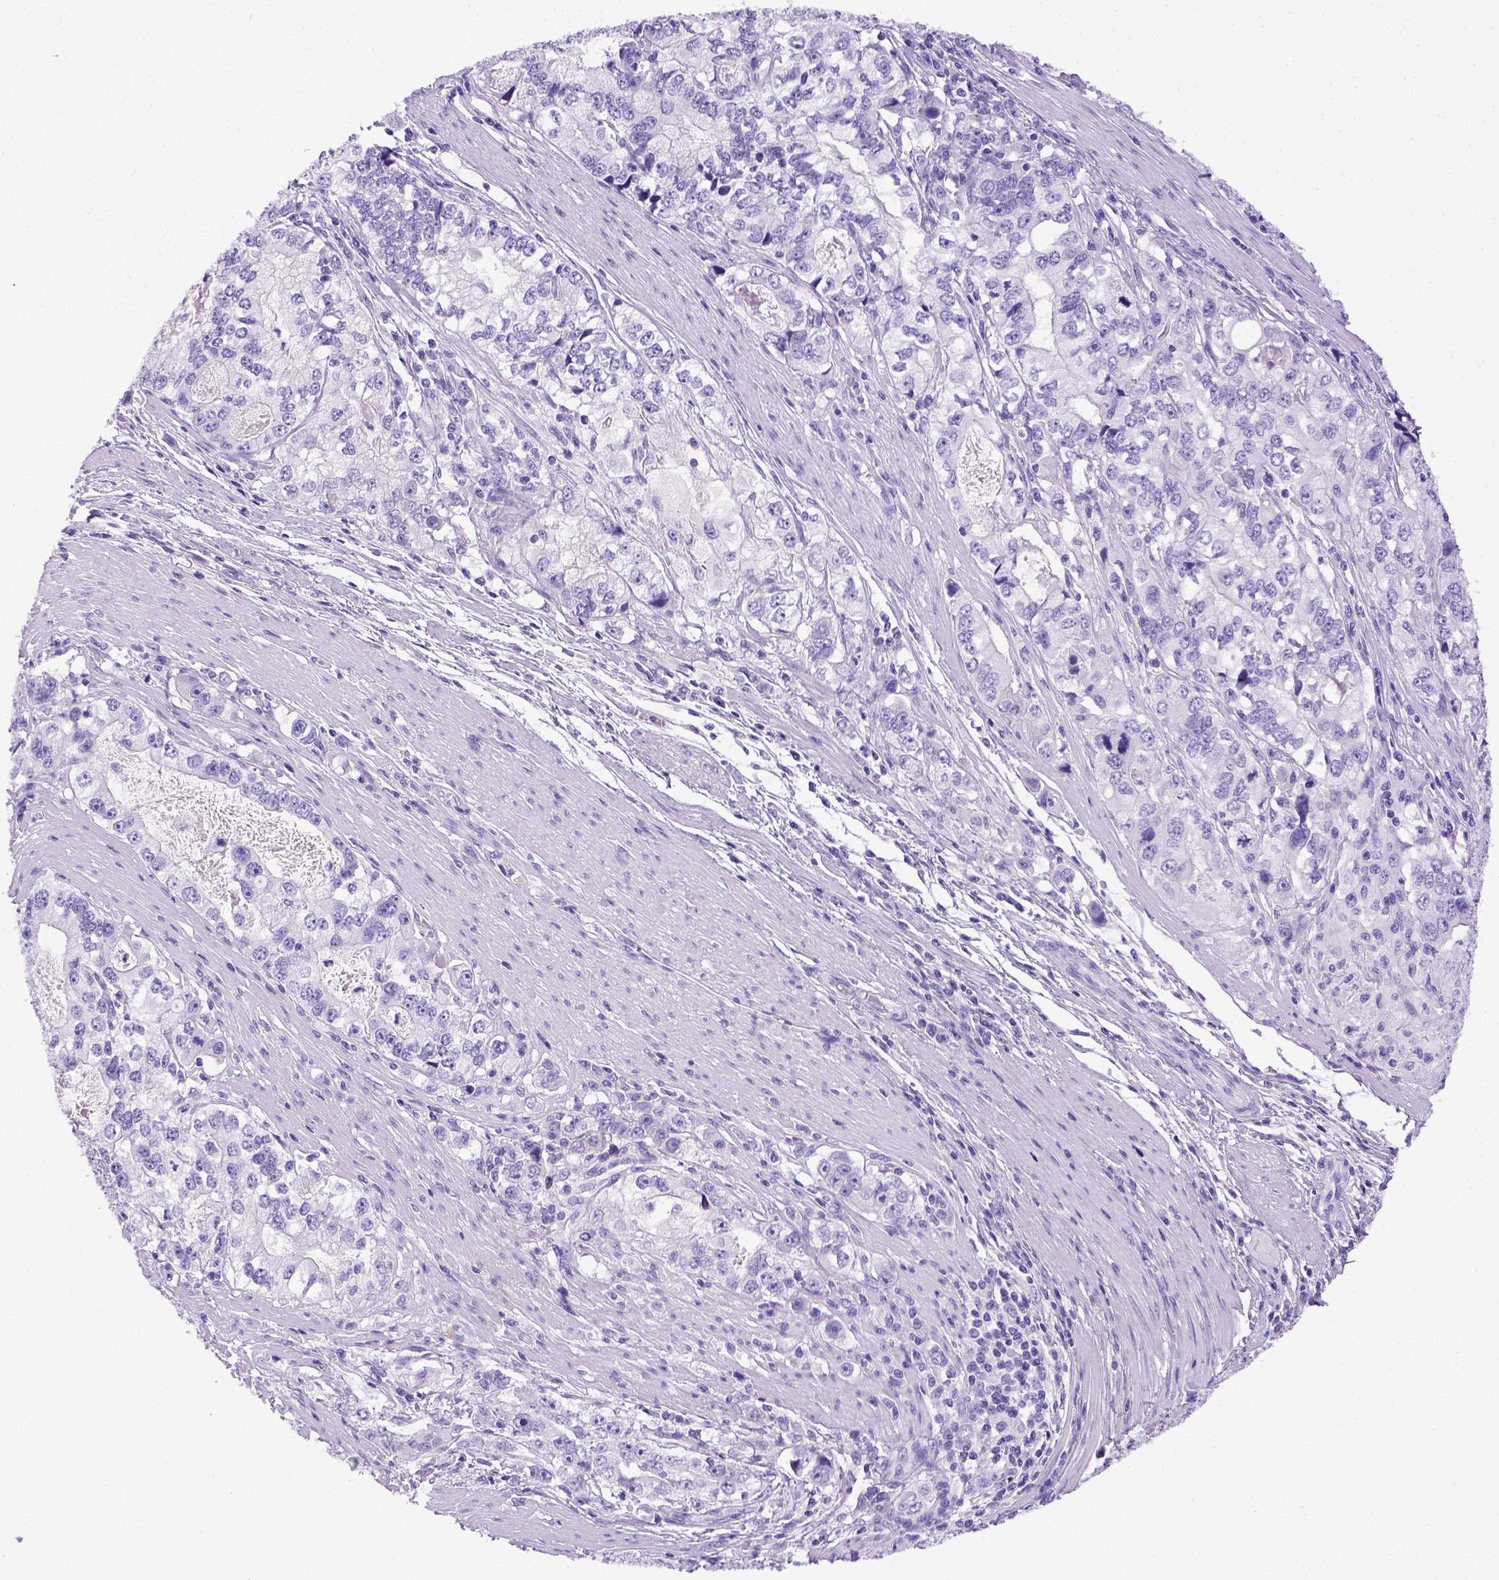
{"staining": {"intensity": "negative", "quantity": "none", "location": "none"}, "tissue": "stomach cancer", "cell_type": "Tumor cells", "image_type": "cancer", "snomed": [{"axis": "morphology", "description": "Adenocarcinoma, NOS"}, {"axis": "topography", "description": "Stomach, lower"}], "caption": "Immunohistochemistry (IHC) of stomach cancer displays no expression in tumor cells. (Immunohistochemistry (IHC), brightfield microscopy, high magnification).", "gene": "ITIH4", "patient": {"sex": "female", "age": 72}}